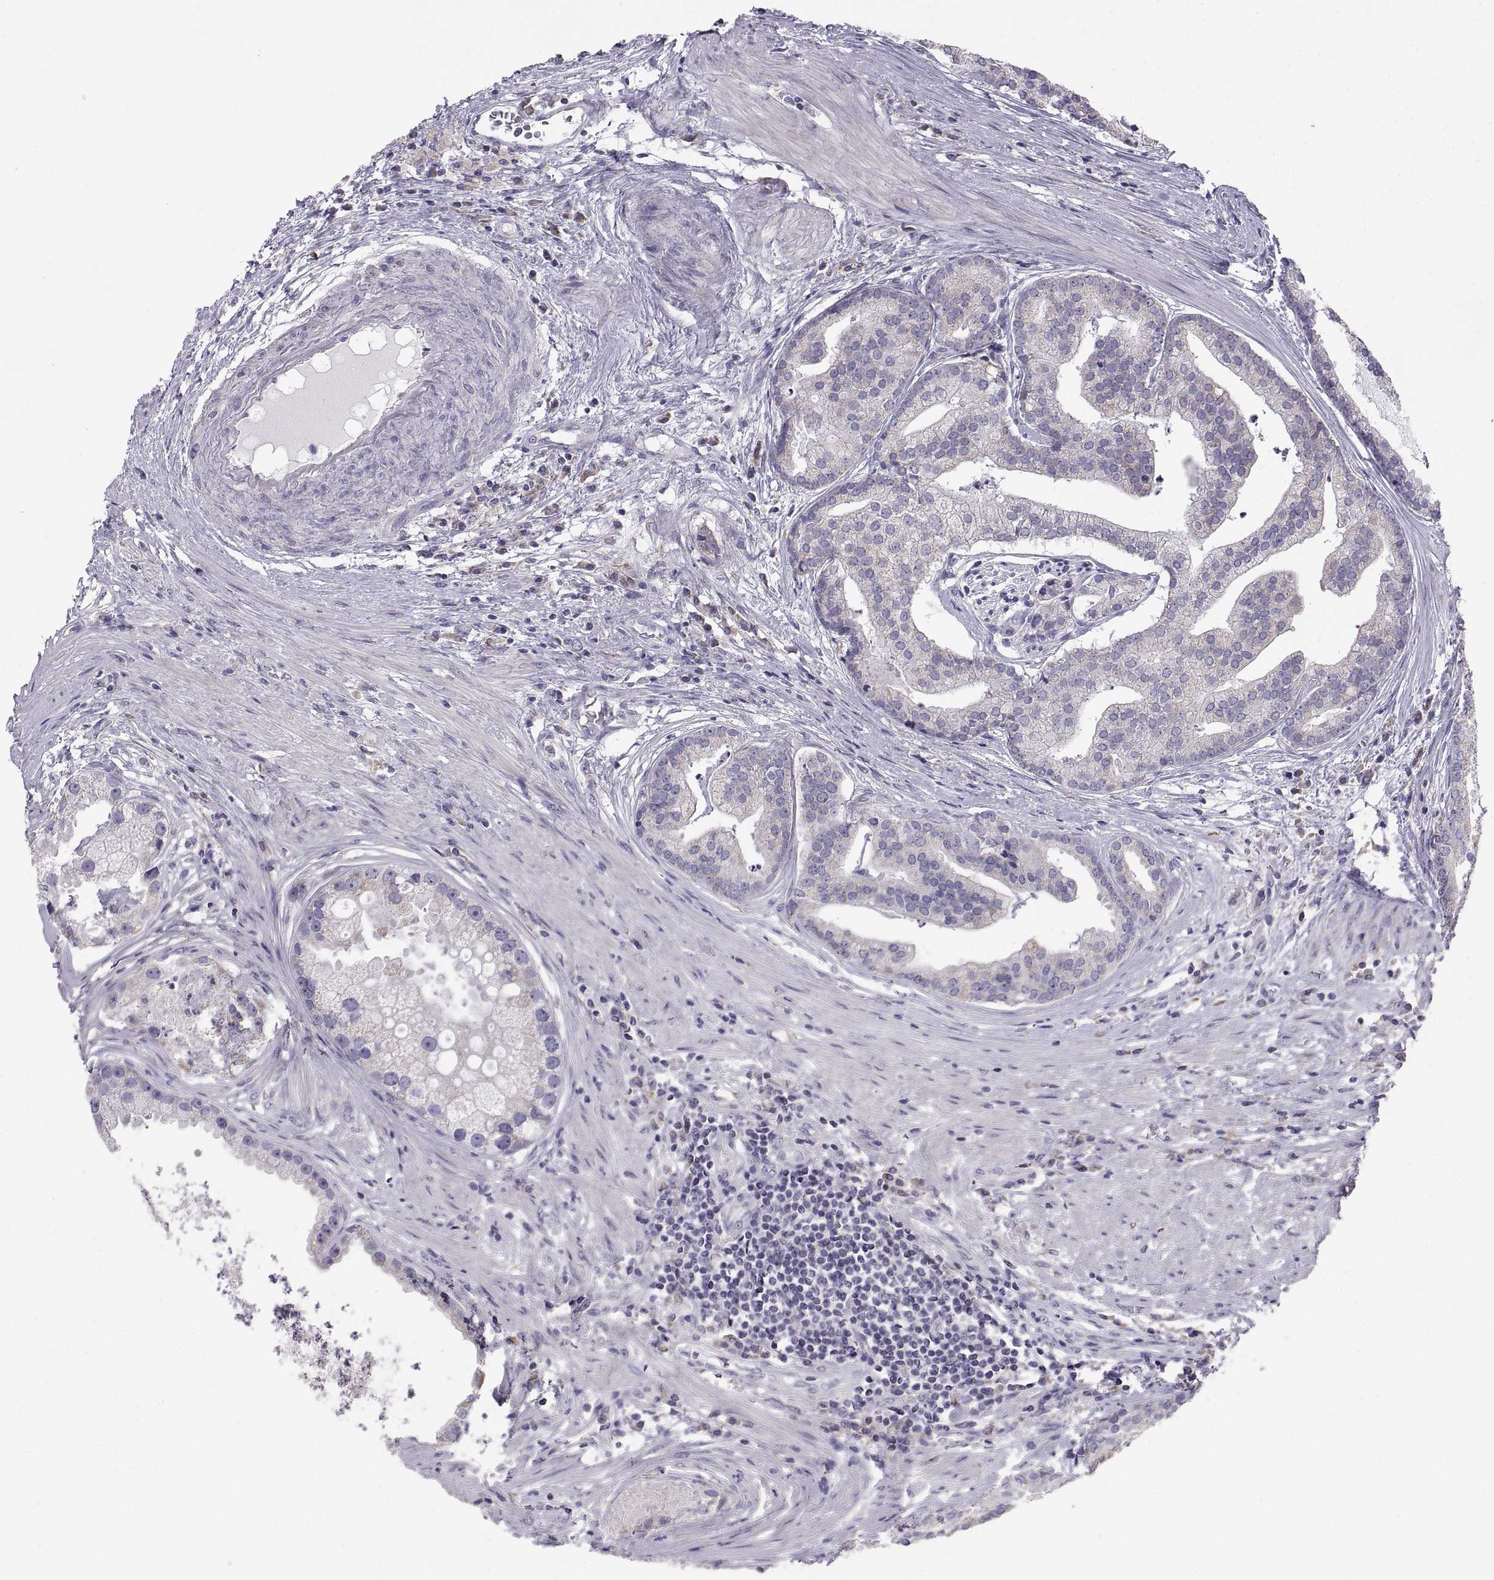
{"staining": {"intensity": "negative", "quantity": "none", "location": "none"}, "tissue": "prostate cancer", "cell_type": "Tumor cells", "image_type": "cancer", "snomed": [{"axis": "morphology", "description": "Adenocarcinoma, NOS"}, {"axis": "topography", "description": "Prostate and seminal vesicle, NOS"}, {"axis": "topography", "description": "Prostate"}], "caption": "Tumor cells show no significant positivity in prostate adenocarcinoma.", "gene": "TNNC1", "patient": {"sex": "male", "age": 44}}